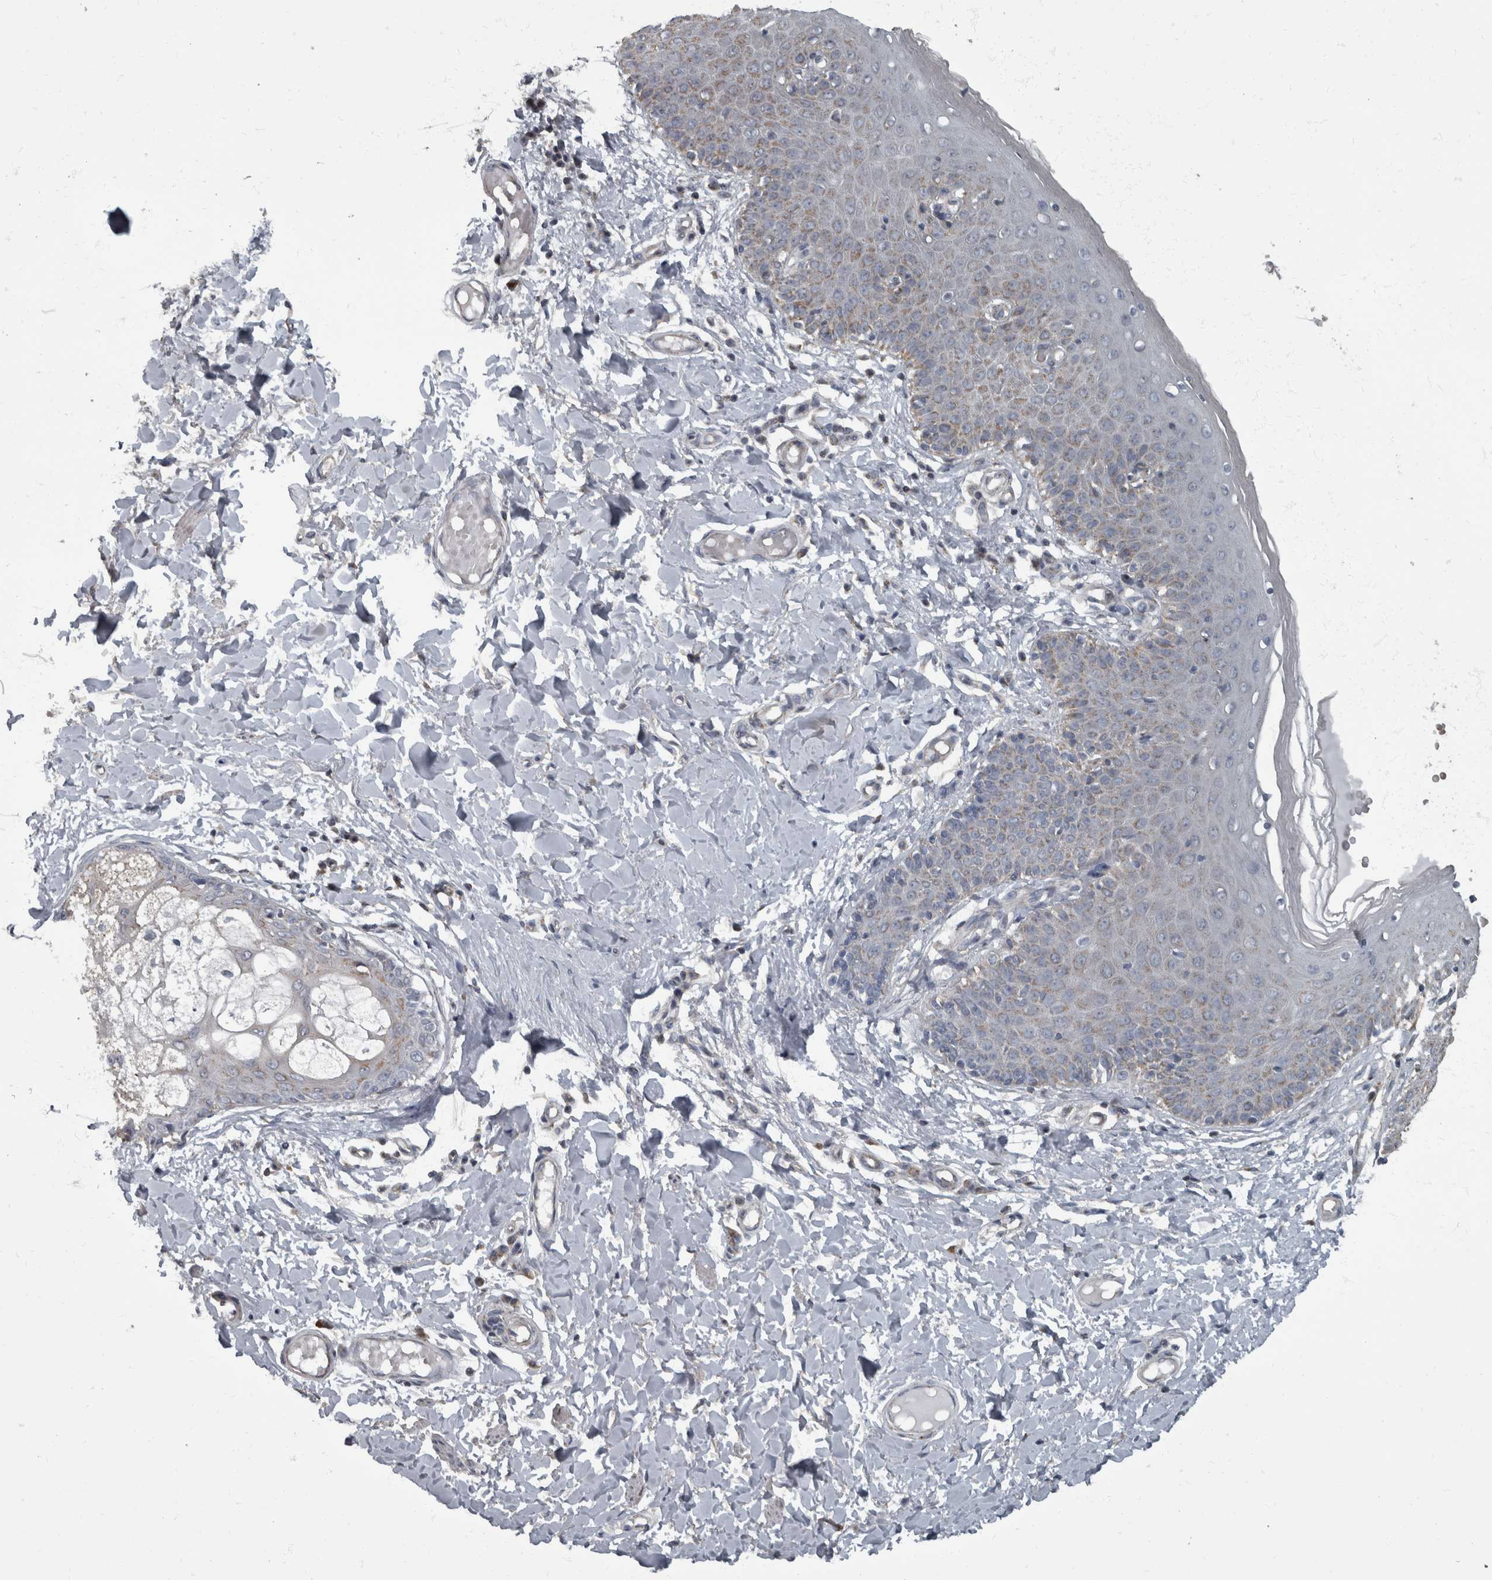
{"staining": {"intensity": "weak", "quantity": "<25%", "location": "cytoplasmic/membranous"}, "tissue": "skin", "cell_type": "Epidermal cells", "image_type": "normal", "snomed": [{"axis": "morphology", "description": "Normal tissue, NOS"}, {"axis": "topography", "description": "Vulva"}], "caption": "Skin was stained to show a protein in brown. There is no significant positivity in epidermal cells. (DAB (3,3'-diaminobenzidine) immunohistochemistry (IHC) with hematoxylin counter stain).", "gene": "RABGGTB", "patient": {"sex": "female", "age": 66}}